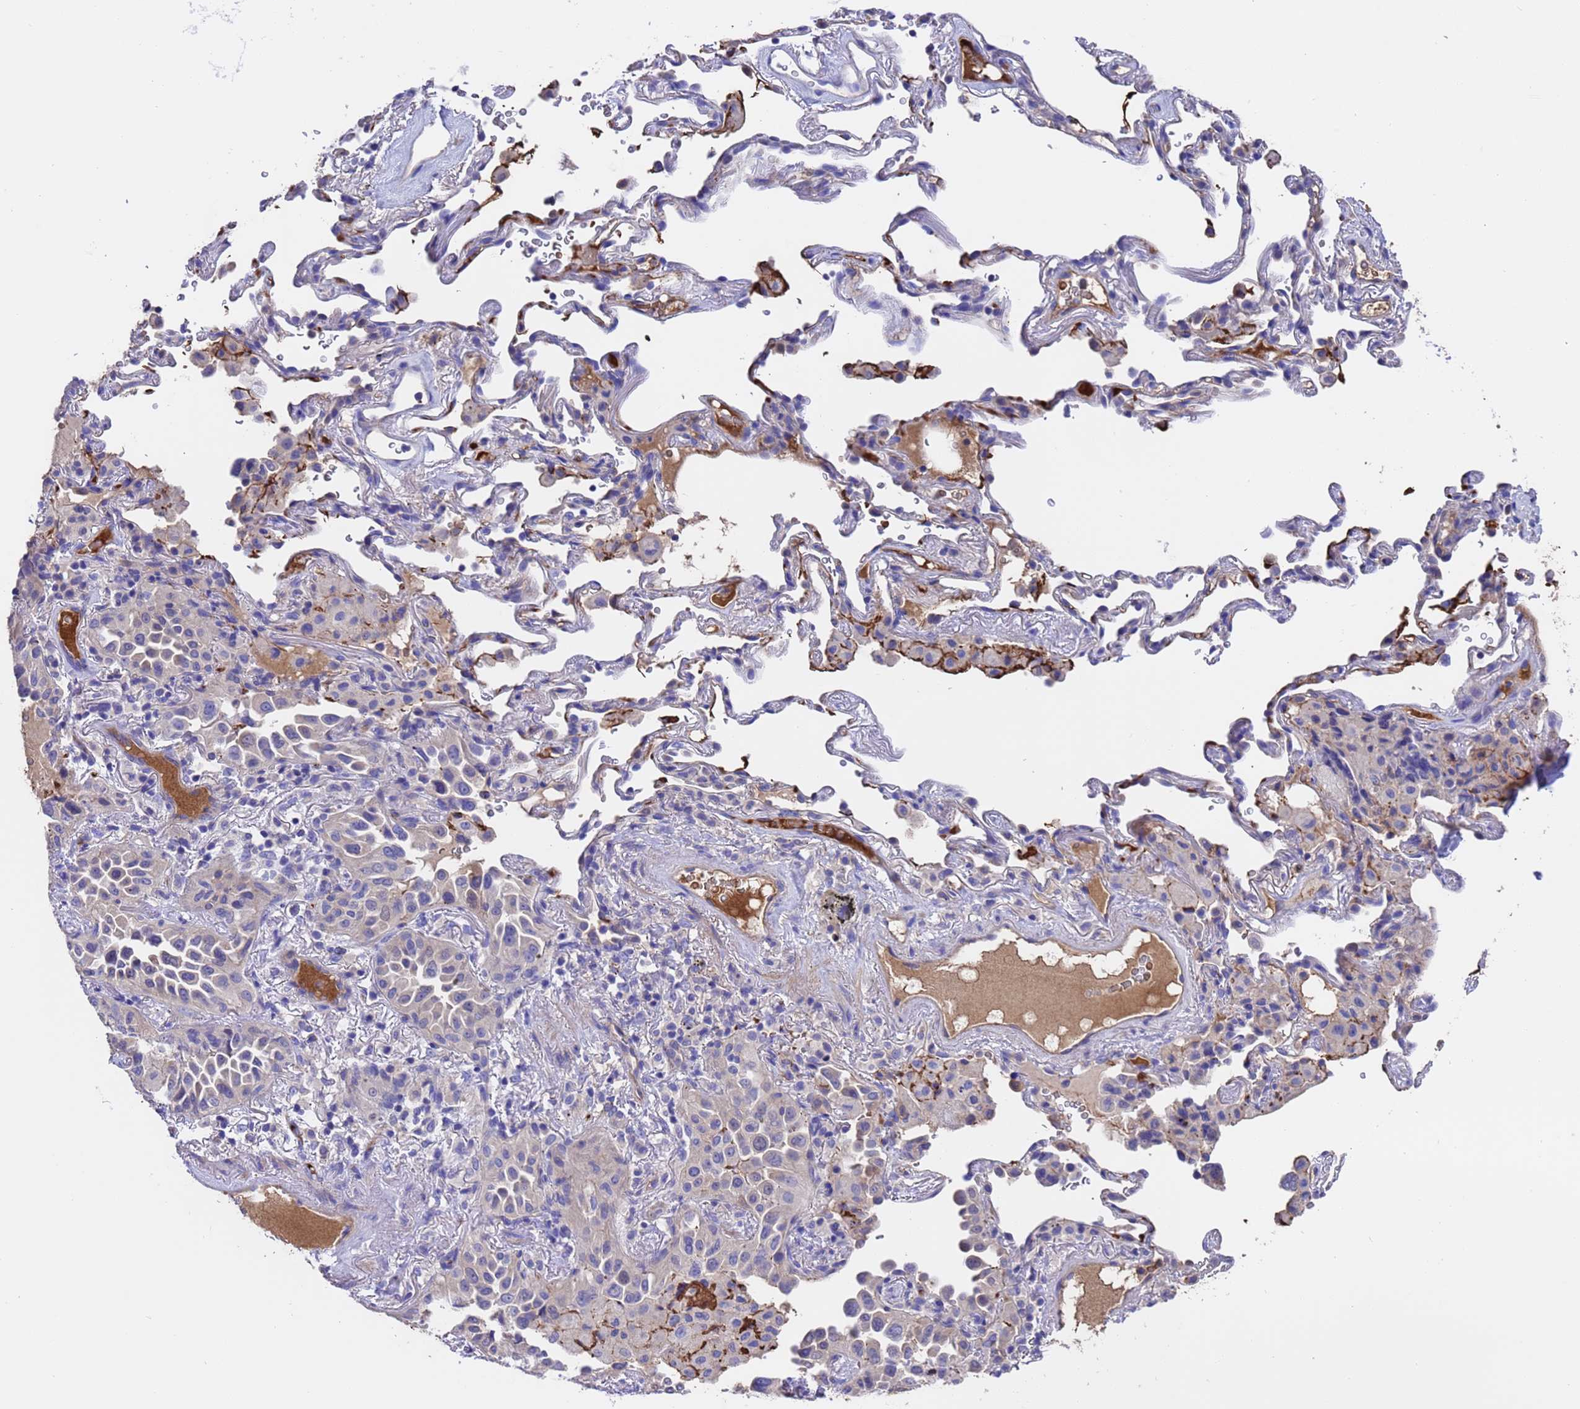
{"staining": {"intensity": "negative", "quantity": "none", "location": "none"}, "tissue": "lung cancer", "cell_type": "Tumor cells", "image_type": "cancer", "snomed": [{"axis": "morphology", "description": "Adenocarcinoma, NOS"}, {"axis": "topography", "description": "Lung"}], "caption": "An image of human lung adenocarcinoma is negative for staining in tumor cells. (DAB immunohistochemistry, high magnification).", "gene": "ELP6", "patient": {"sex": "female", "age": 69}}